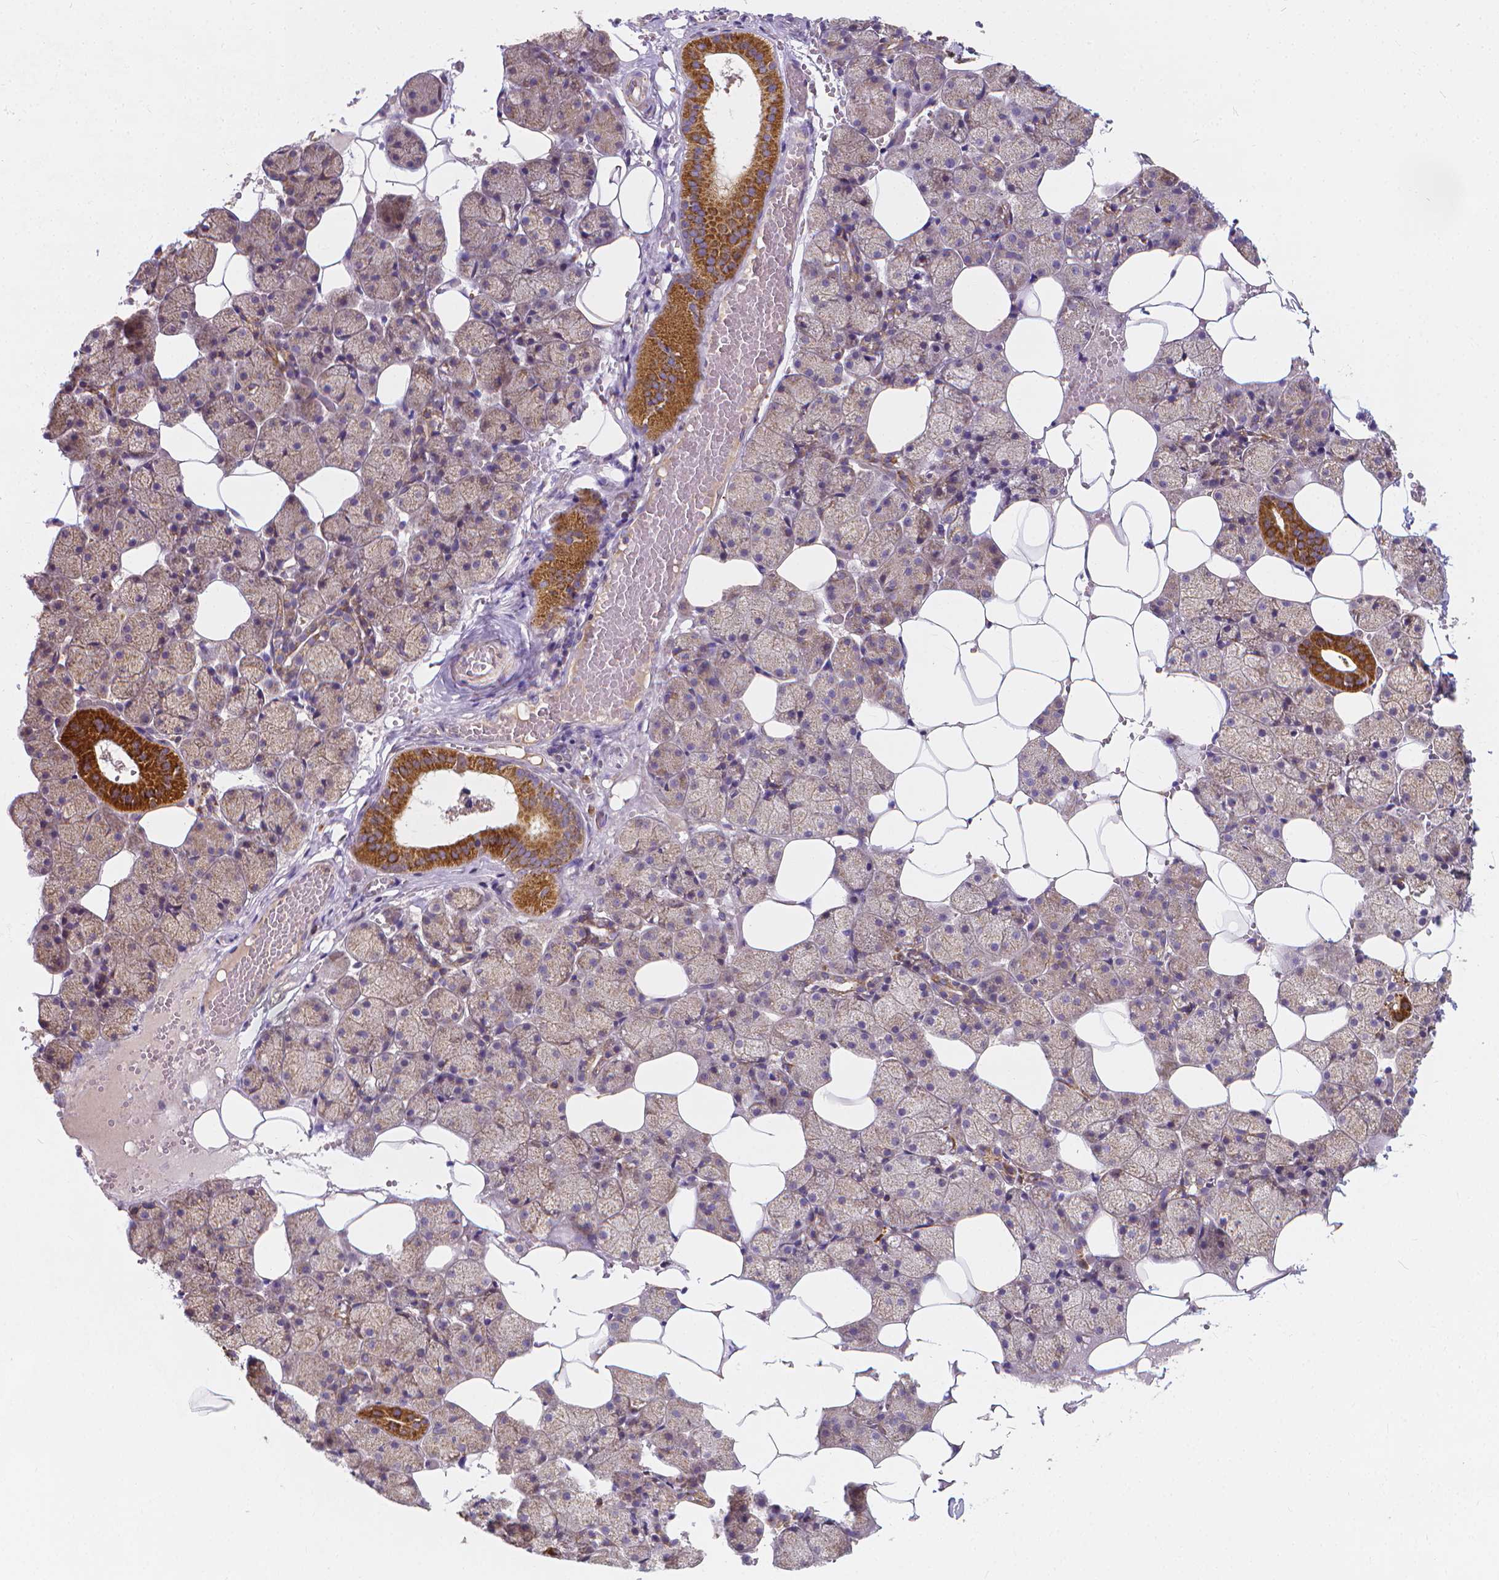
{"staining": {"intensity": "strong", "quantity": "<25%", "location": "cytoplasmic/membranous"}, "tissue": "salivary gland", "cell_type": "Glandular cells", "image_type": "normal", "snomed": [{"axis": "morphology", "description": "Normal tissue, NOS"}, {"axis": "topography", "description": "Salivary gland"}], "caption": "The histopathology image reveals staining of benign salivary gland, revealing strong cytoplasmic/membranous protein positivity (brown color) within glandular cells.", "gene": "SNCAIP", "patient": {"sex": "male", "age": 38}}